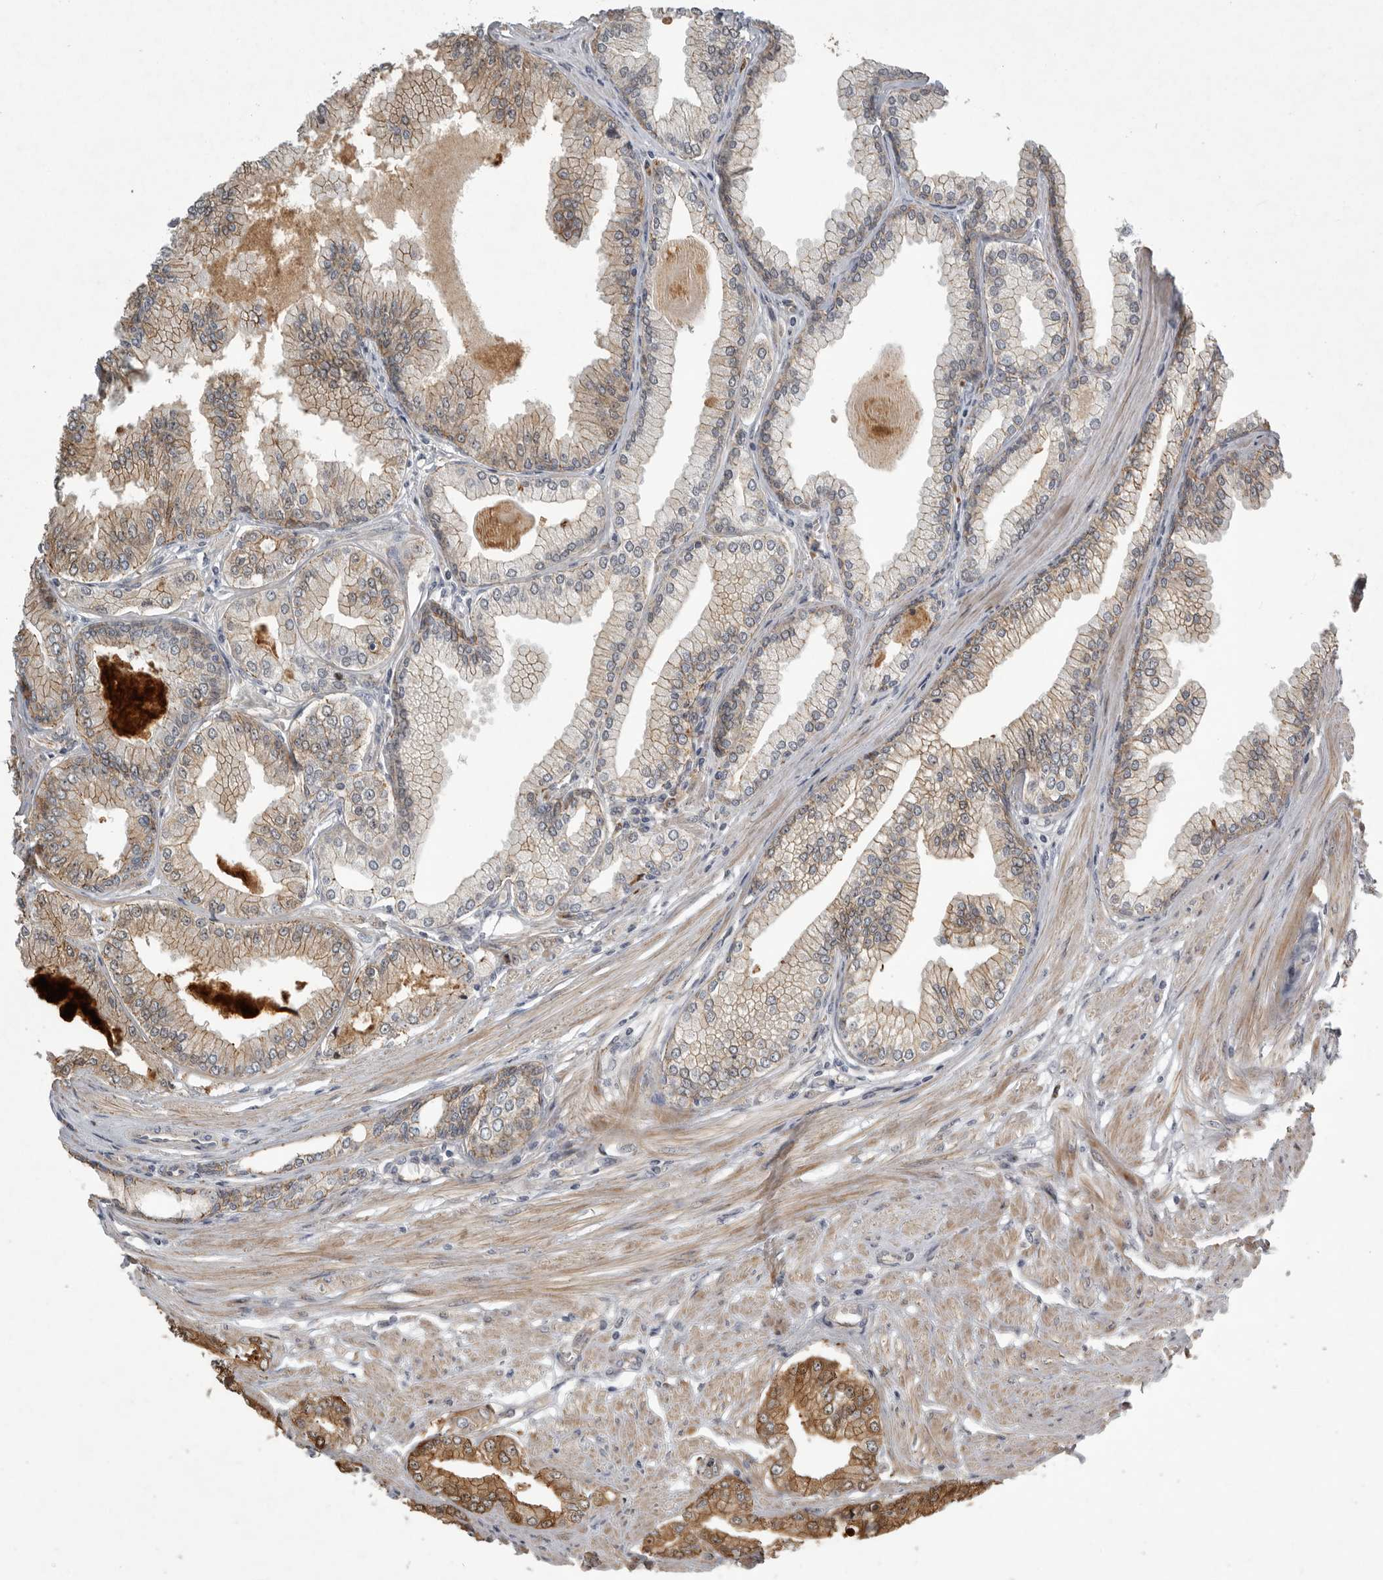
{"staining": {"intensity": "moderate", "quantity": ">75%", "location": "cytoplasmic/membranous"}, "tissue": "prostate cancer", "cell_type": "Tumor cells", "image_type": "cancer", "snomed": [{"axis": "morphology", "description": "Adenocarcinoma, Low grade"}, {"axis": "topography", "description": "Prostate"}], "caption": "High-power microscopy captured an immunohistochemistry histopathology image of low-grade adenocarcinoma (prostate), revealing moderate cytoplasmic/membranous positivity in approximately >75% of tumor cells.", "gene": "MPDZ", "patient": {"sex": "male", "age": 52}}